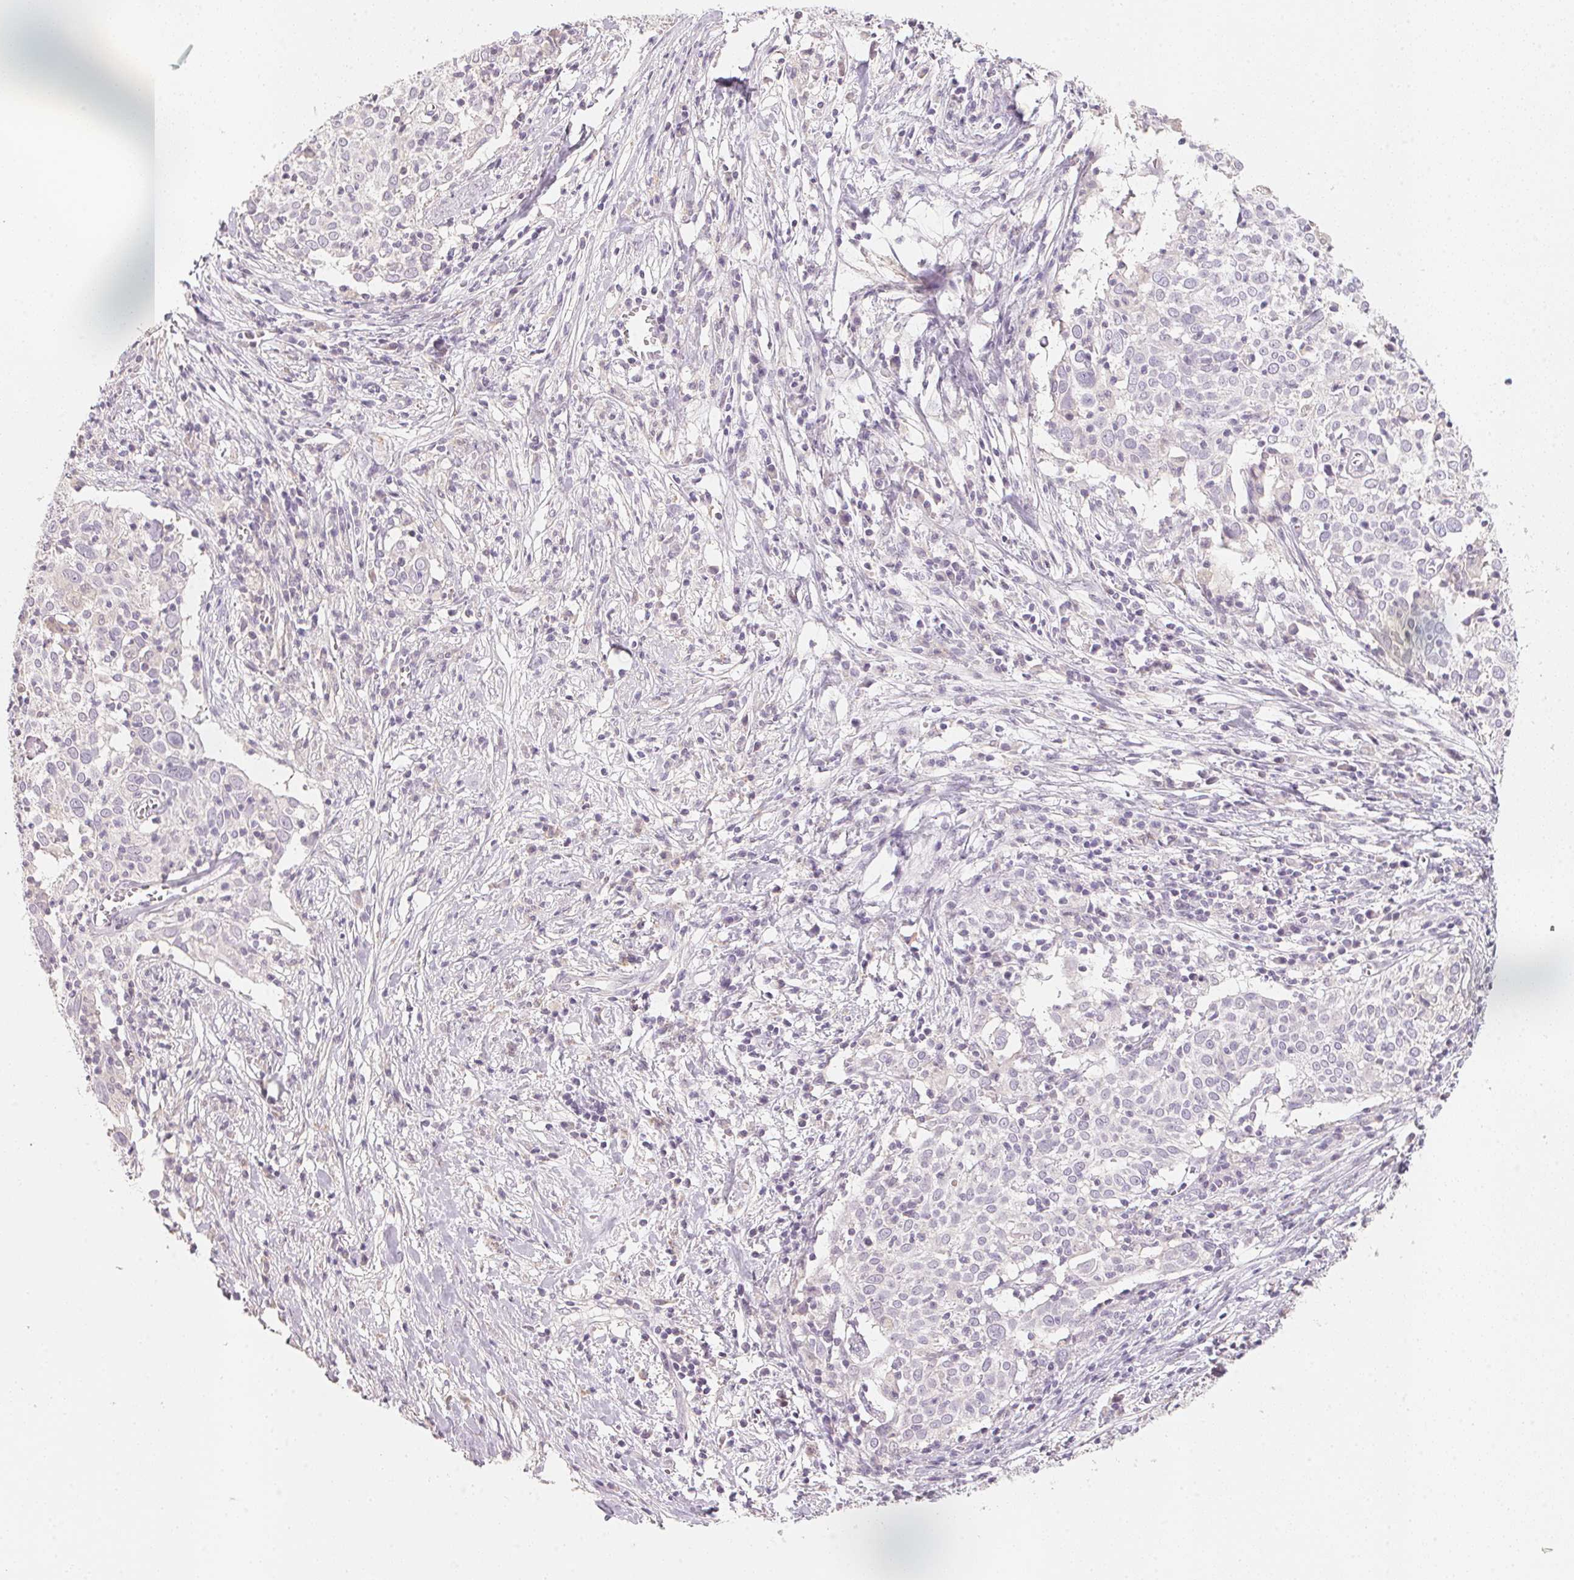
{"staining": {"intensity": "negative", "quantity": "none", "location": "none"}, "tissue": "cervical cancer", "cell_type": "Tumor cells", "image_type": "cancer", "snomed": [{"axis": "morphology", "description": "Squamous cell carcinoma, NOS"}, {"axis": "topography", "description": "Cervix"}], "caption": "Photomicrograph shows no protein expression in tumor cells of cervical cancer (squamous cell carcinoma) tissue.", "gene": "TREH", "patient": {"sex": "female", "age": 39}}